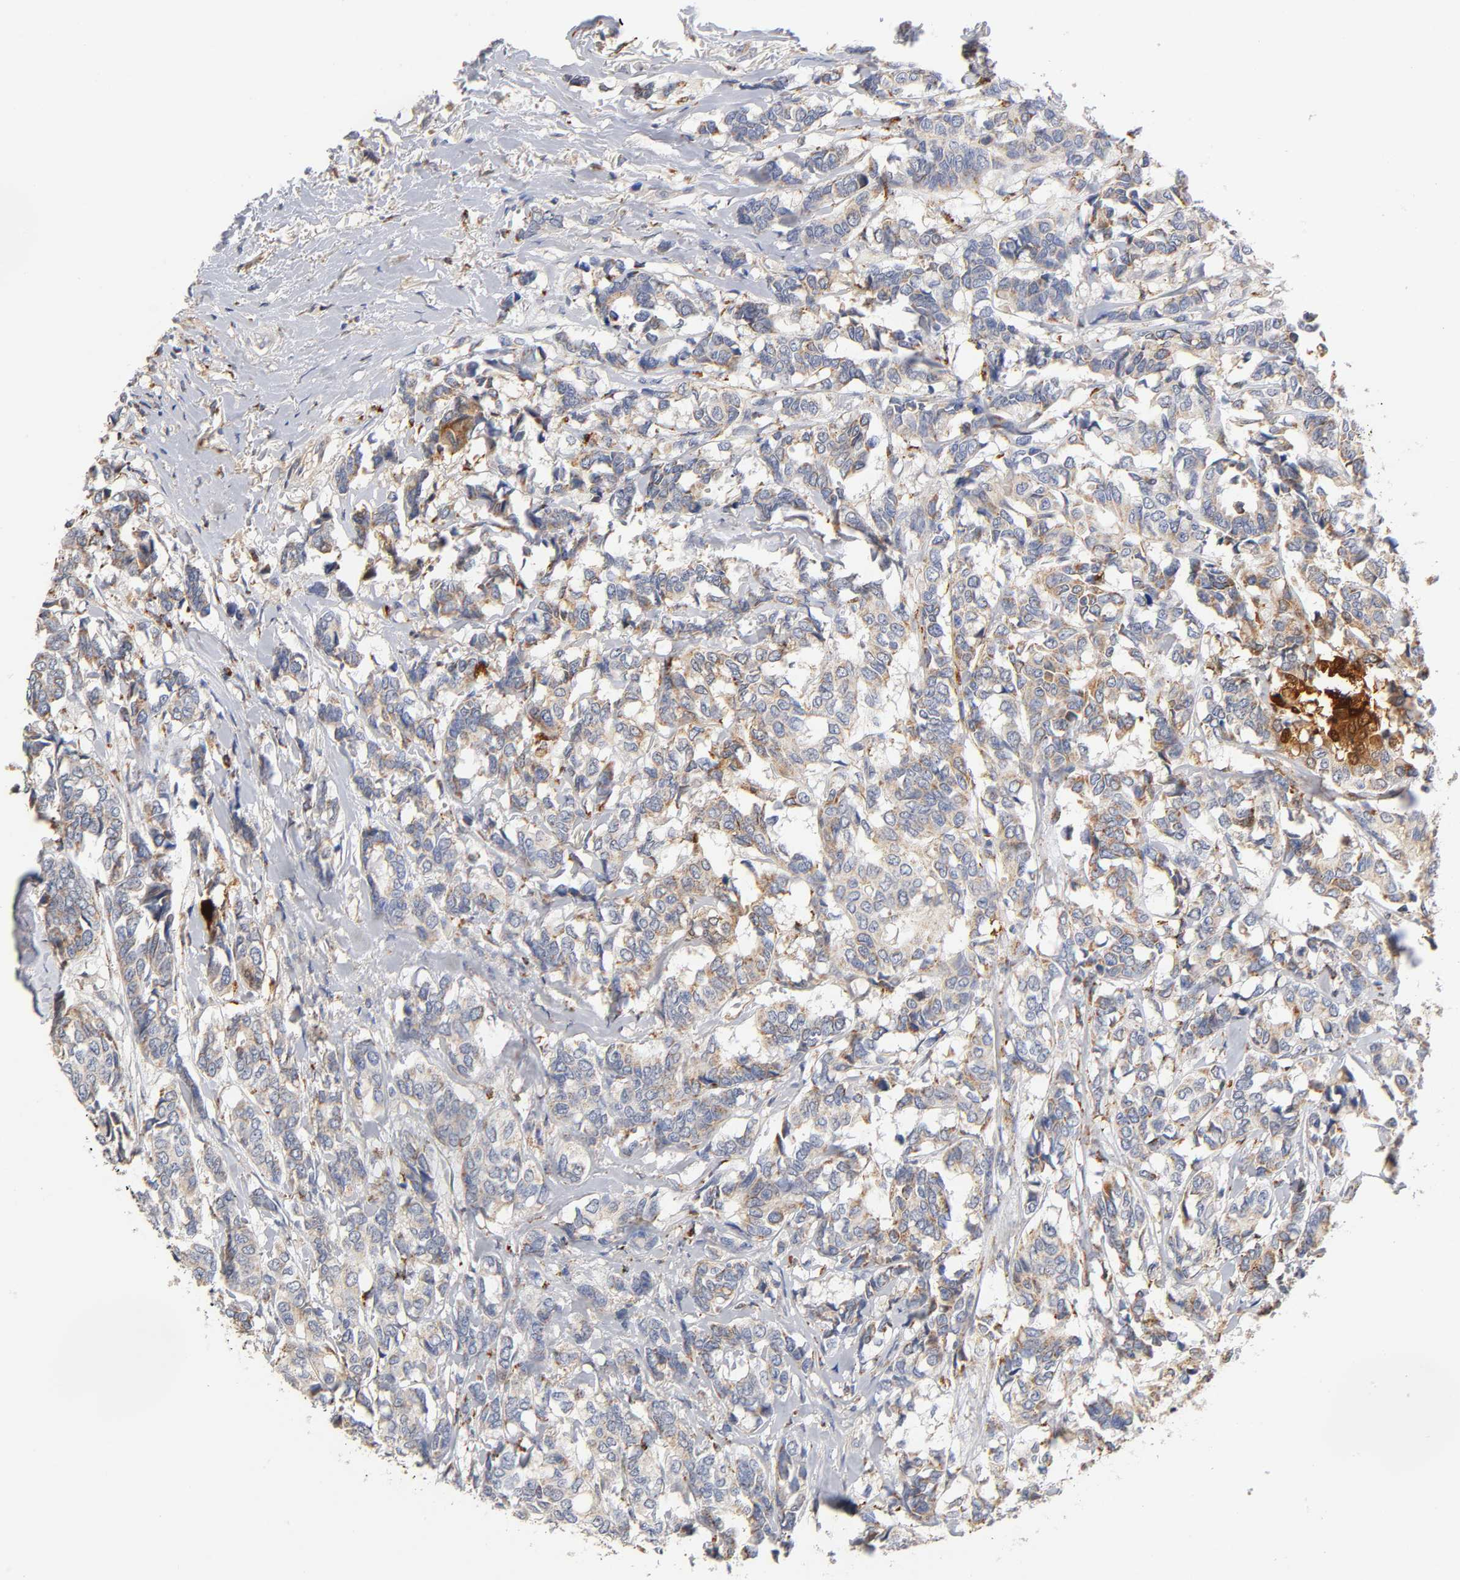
{"staining": {"intensity": "moderate", "quantity": "25%-75%", "location": "cytoplasmic/membranous"}, "tissue": "breast cancer", "cell_type": "Tumor cells", "image_type": "cancer", "snomed": [{"axis": "morphology", "description": "Duct carcinoma"}, {"axis": "topography", "description": "Breast"}], "caption": "Tumor cells exhibit medium levels of moderate cytoplasmic/membranous expression in about 25%-75% of cells in human breast cancer.", "gene": "ISG15", "patient": {"sex": "female", "age": 87}}